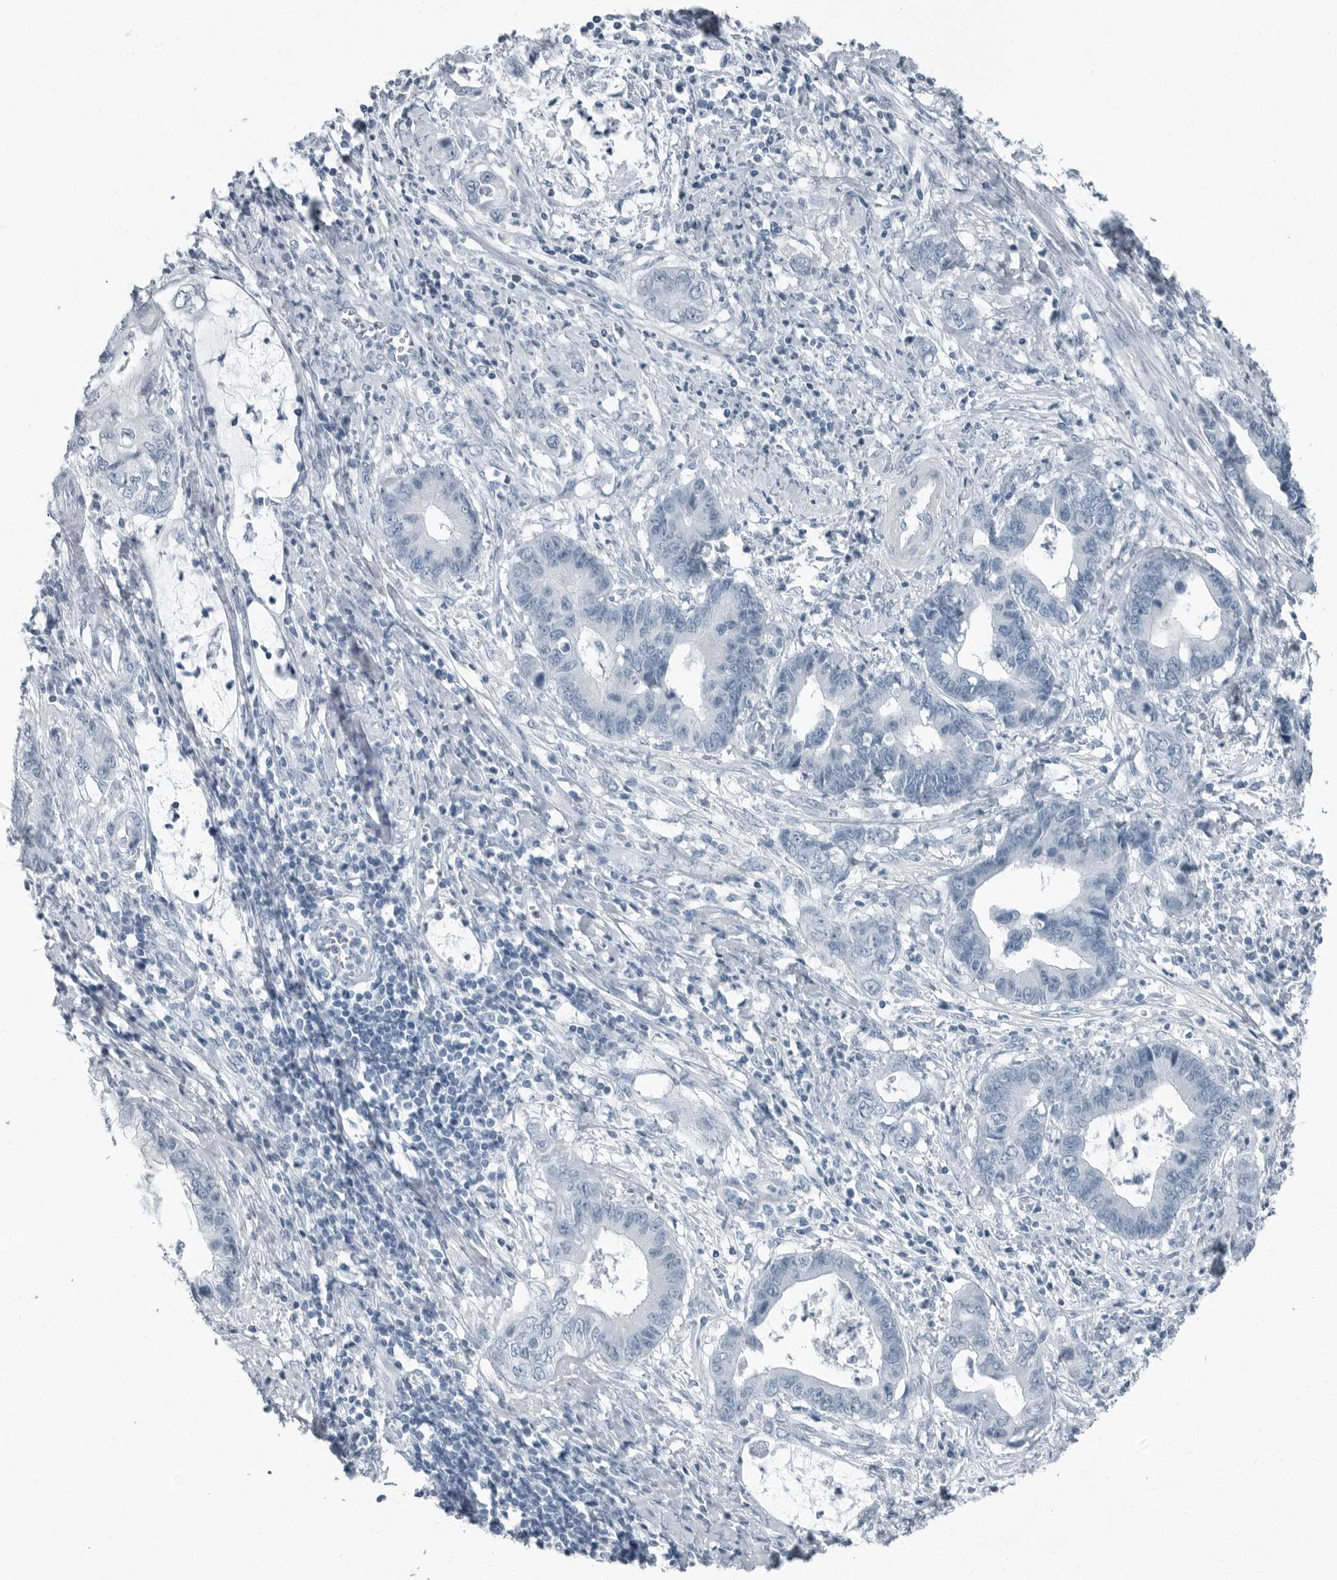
{"staining": {"intensity": "negative", "quantity": "none", "location": "none"}, "tissue": "cervical cancer", "cell_type": "Tumor cells", "image_type": "cancer", "snomed": [{"axis": "morphology", "description": "Adenocarcinoma, NOS"}, {"axis": "topography", "description": "Cervix"}], "caption": "Tumor cells are negative for protein expression in human cervical cancer. (Stains: DAB (3,3'-diaminobenzidine) immunohistochemistry (IHC) with hematoxylin counter stain, Microscopy: brightfield microscopy at high magnification).", "gene": "FABP6", "patient": {"sex": "female", "age": 44}}